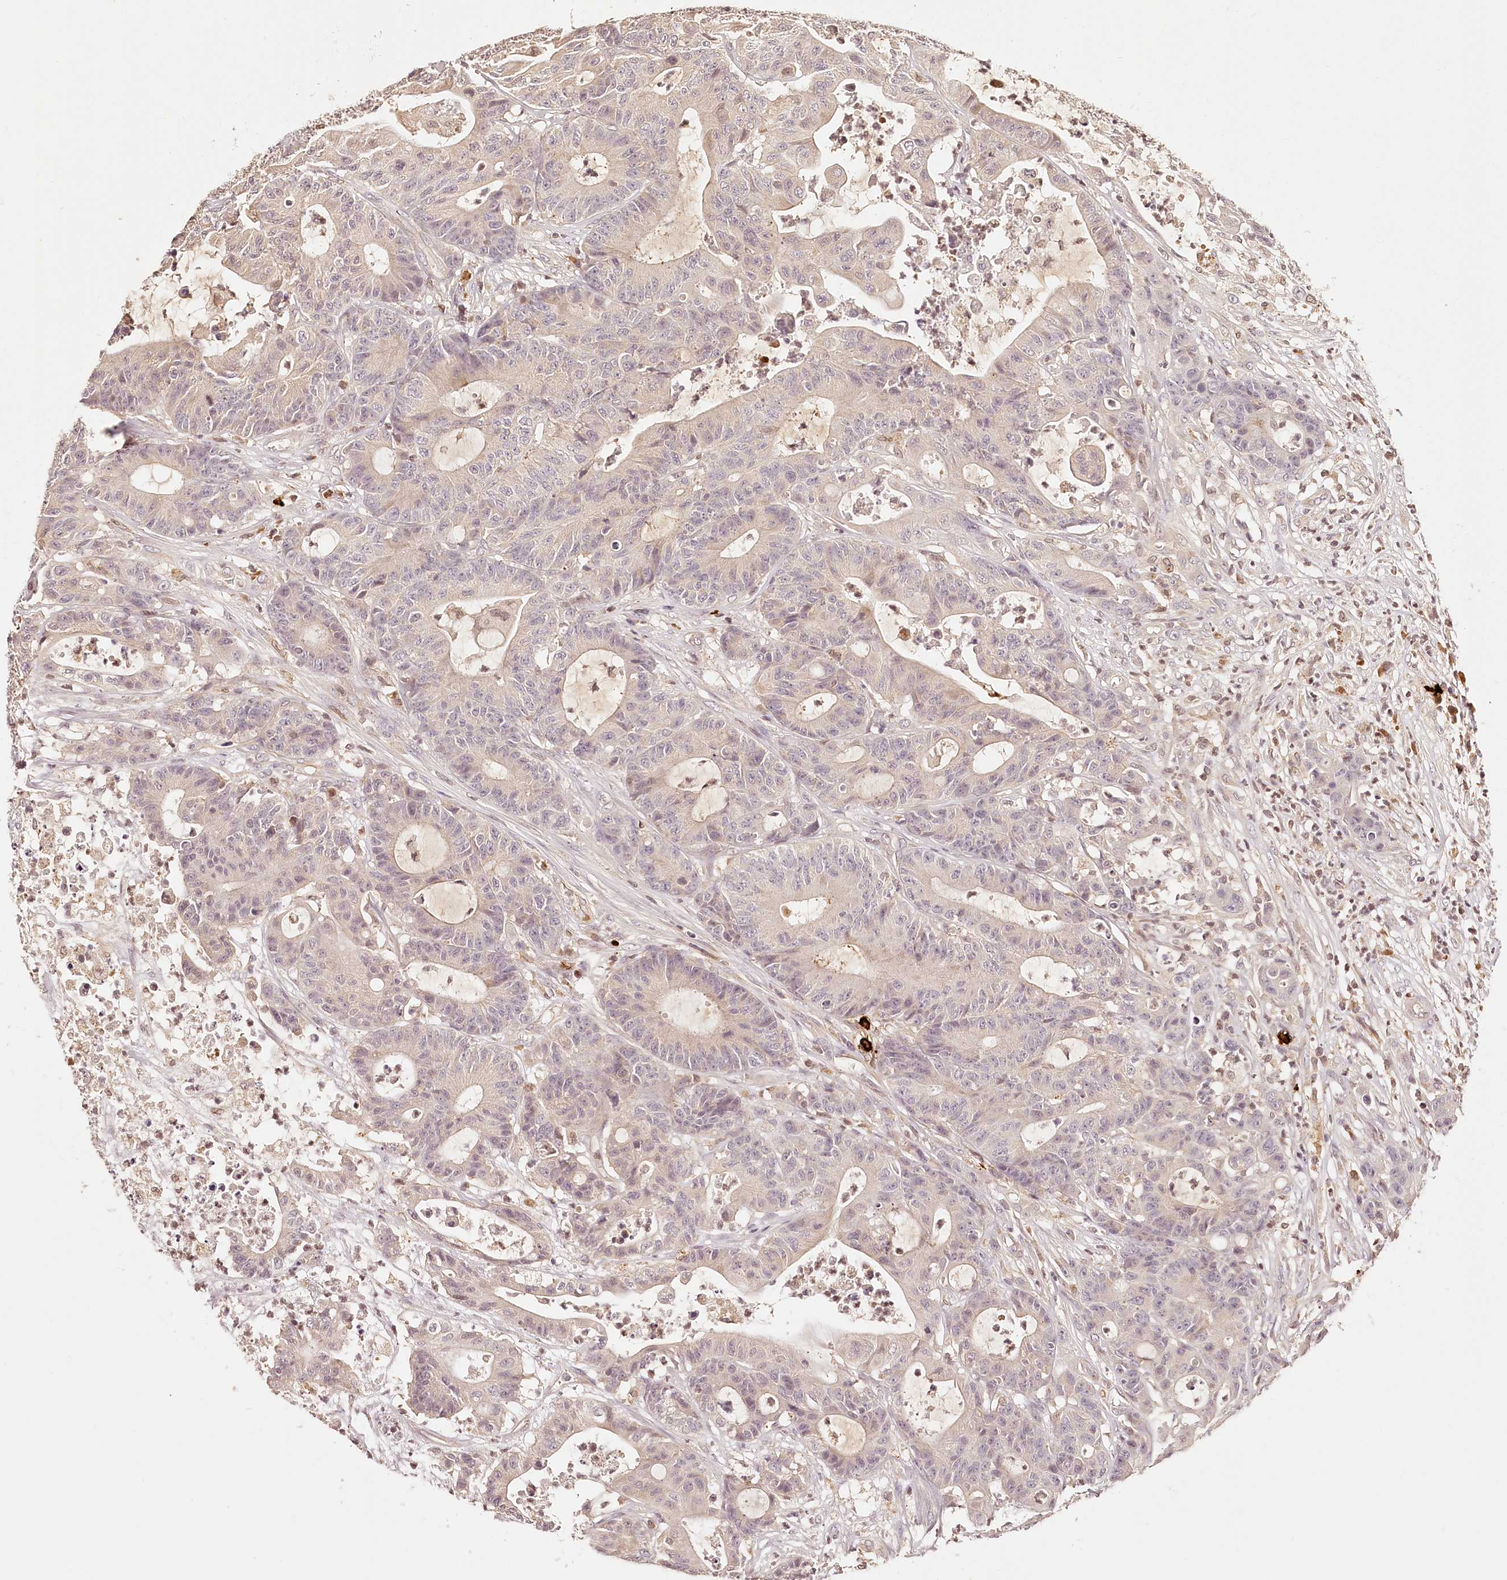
{"staining": {"intensity": "negative", "quantity": "none", "location": "none"}, "tissue": "colorectal cancer", "cell_type": "Tumor cells", "image_type": "cancer", "snomed": [{"axis": "morphology", "description": "Adenocarcinoma, NOS"}, {"axis": "topography", "description": "Colon"}], "caption": "Adenocarcinoma (colorectal) stained for a protein using immunohistochemistry reveals no staining tumor cells.", "gene": "SYNGR1", "patient": {"sex": "female", "age": 84}}